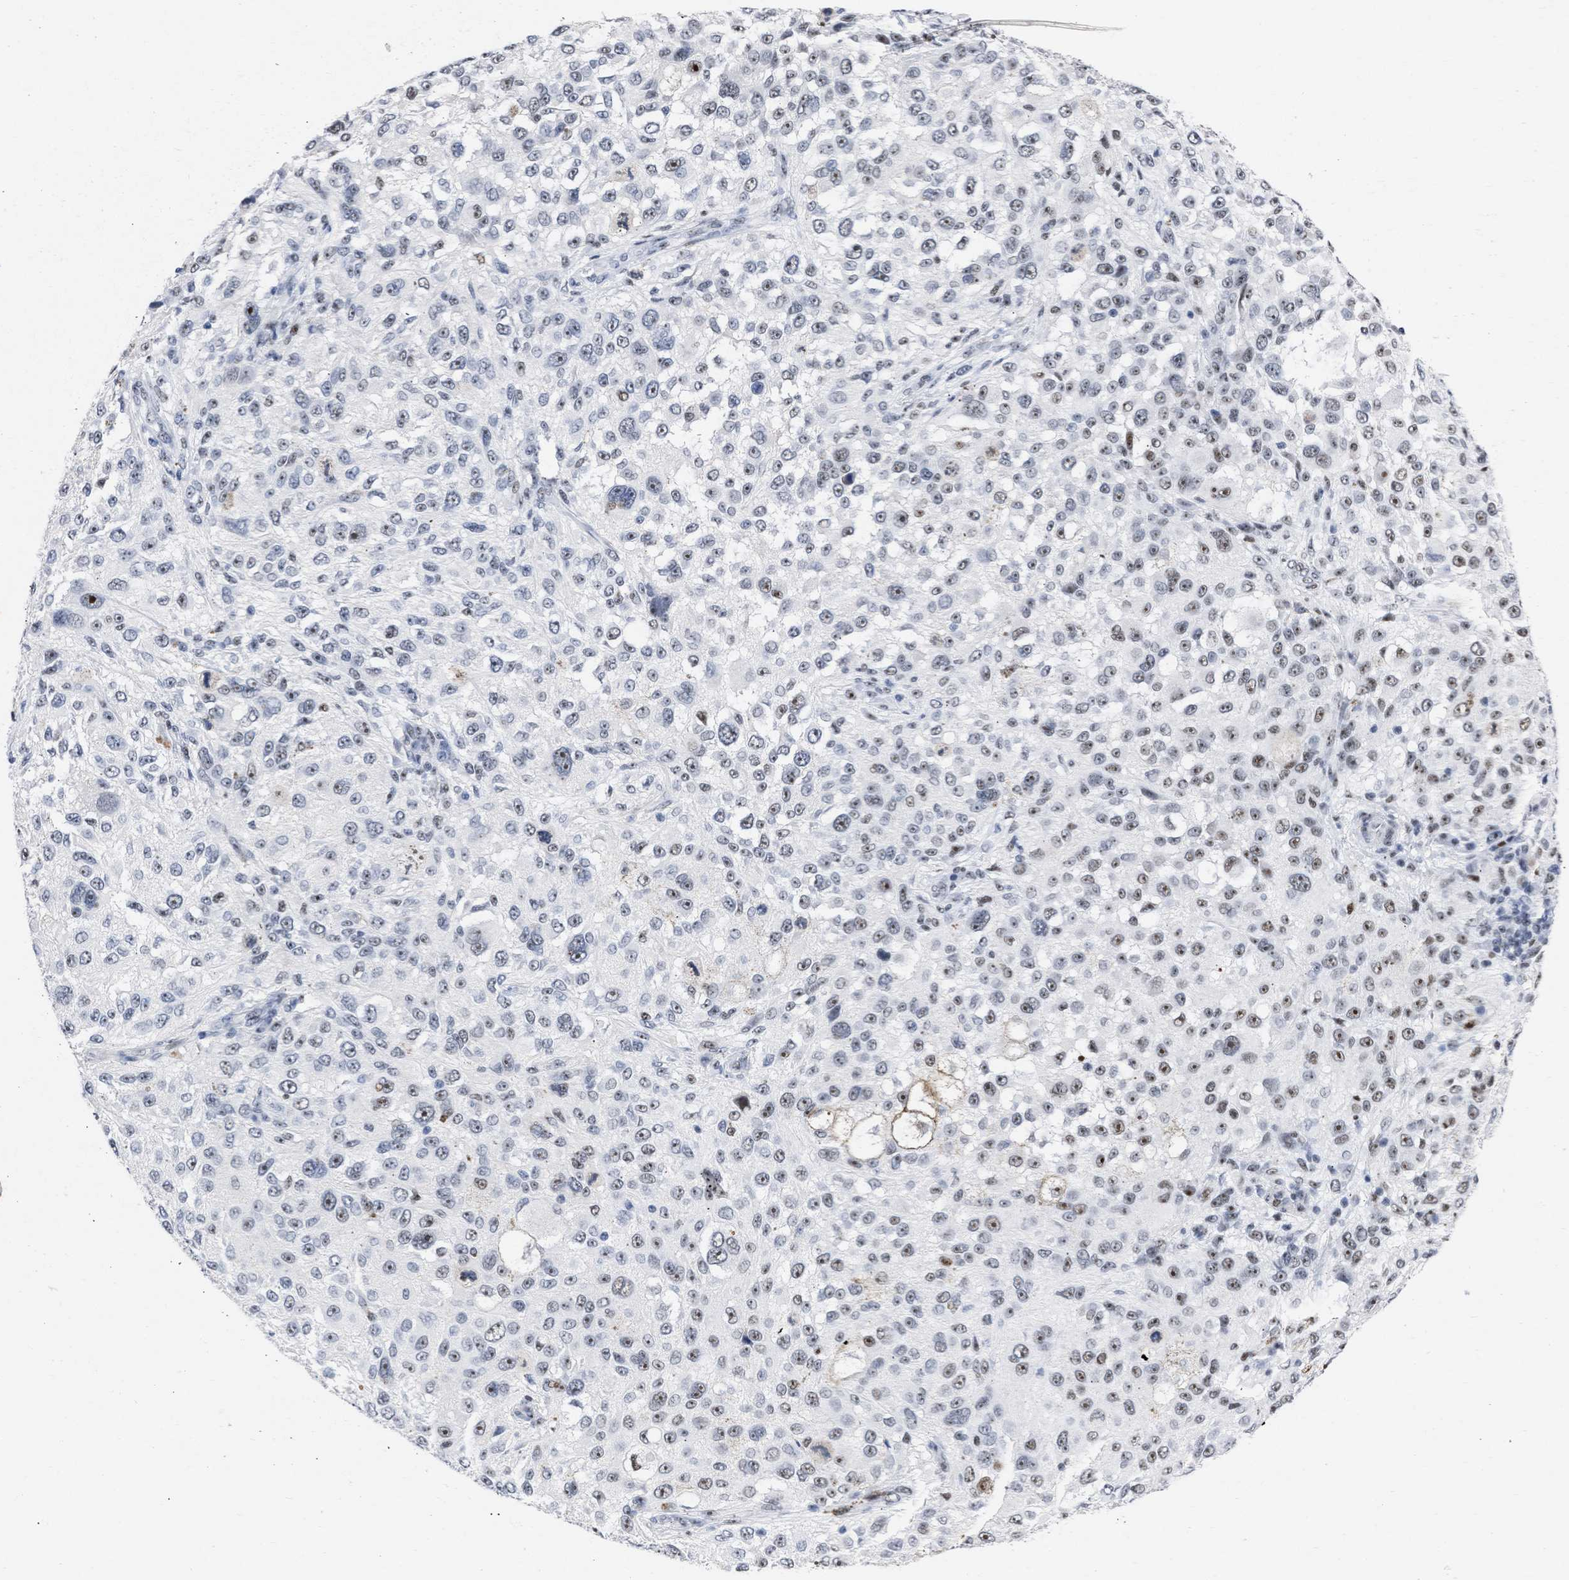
{"staining": {"intensity": "strong", "quantity": ">75%", "location": "nuclear"}, "tissue": "melanoma", "cell_type": "Tumor cells", "image_type": "cancer", "snomed": [{"axis": "morphology", "description": "Necrosis, NOS"}, {"axis": "morphology", "description": "Malignant melanoma, NOS"}, {"axis": "topography", "description": "Skin"}], "caption": "Immunohistochemical staining of melanoma exhibits high levels of strong nuclear protein staining in about >75% of tumor cells.", "gene": "DDX41", "patient": {"sex": "female", "age": 87}}